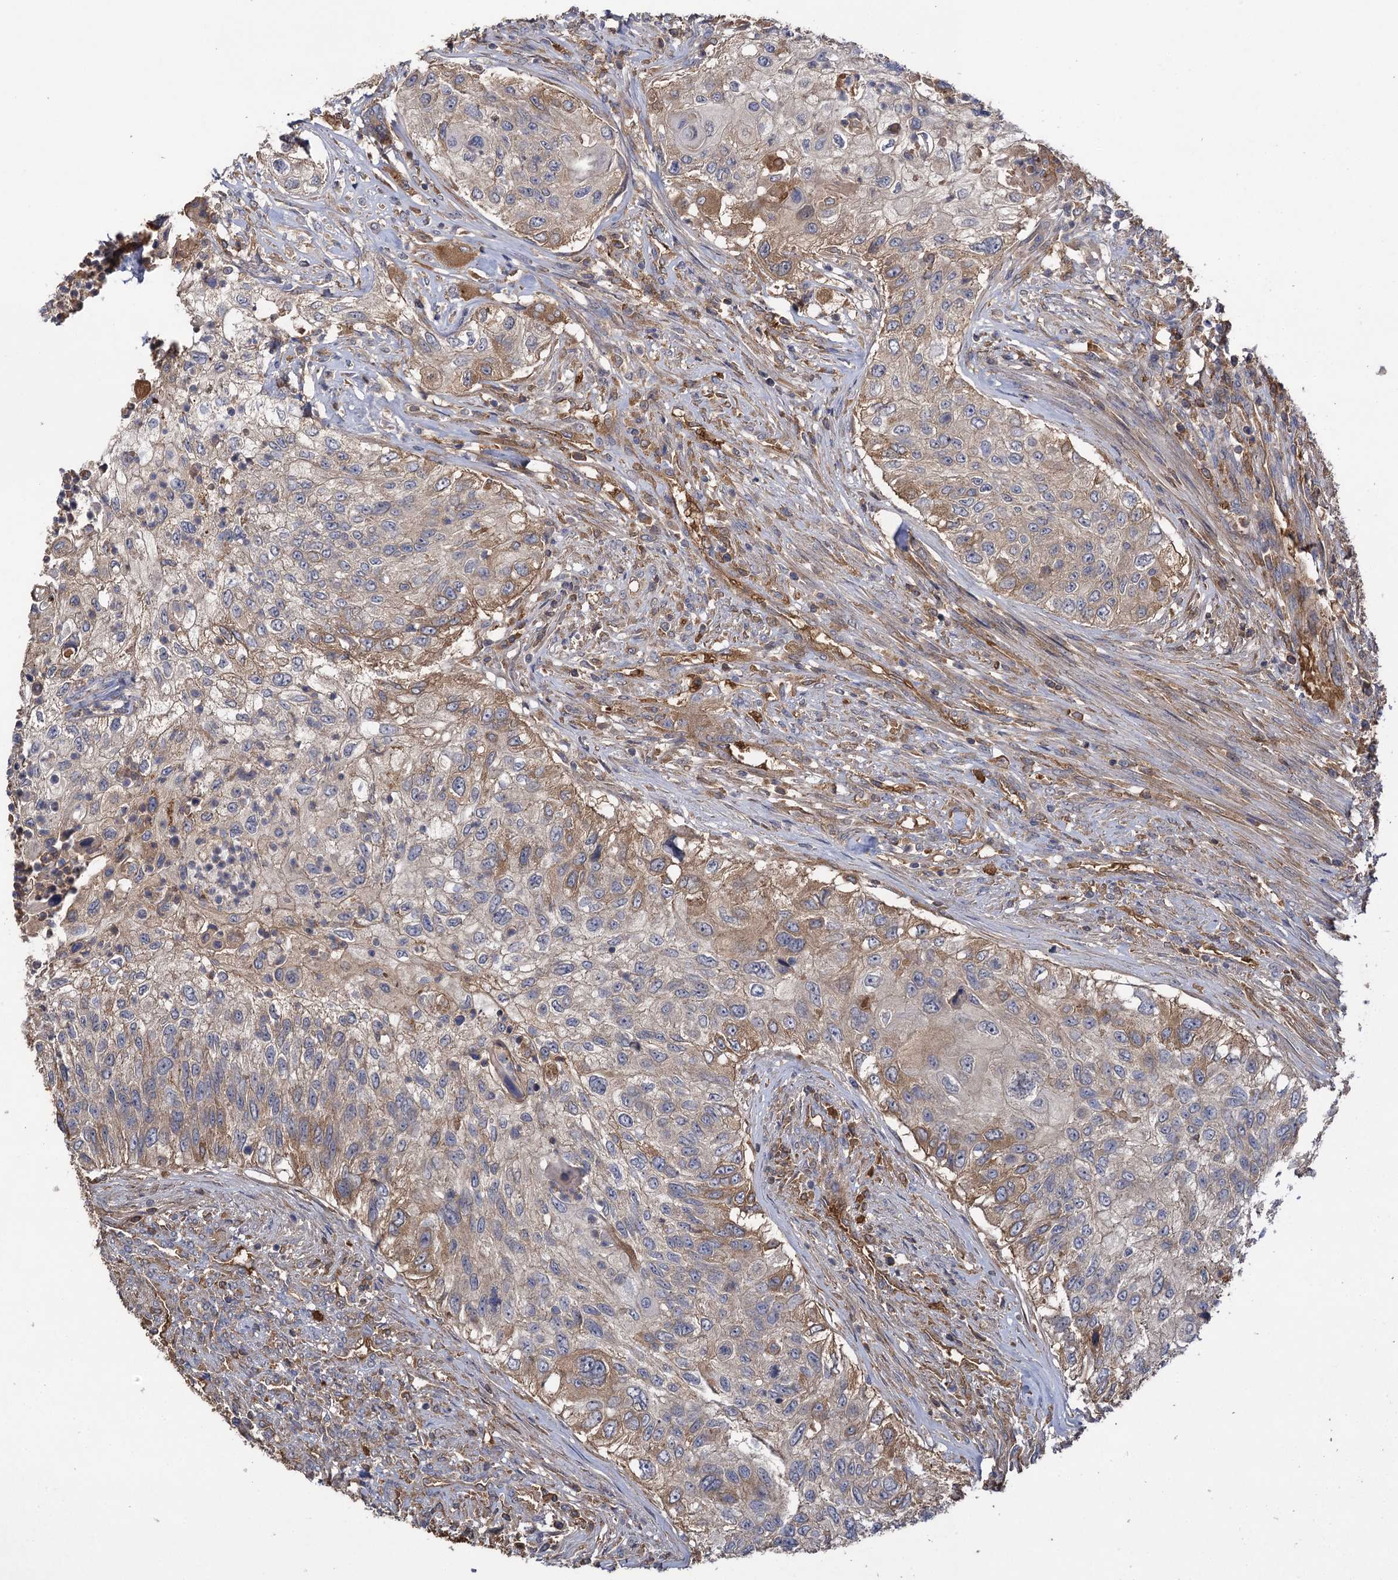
{"staining": {"intensity": "weak", "quantity": "25%-75%", "location": "cytoplasmic/membranous"}, "tissue": "urothelial cancer", "cell_type": "Tumor cells", "image_type": "cancer", "snomed": [{"axis": "morphology", "description": "Urothelial carcinoma, High grade"}, {"axis": "topography", "description": "Urinary bladder"}], "caption": "This is a histology image of immunohistochemistry staining of urothelial cancer, which shows weak staining in the cytoplasmic/membranous of tumor cells.", "gene": "USP50", "patient": {"sex": "female", "age": 60}}